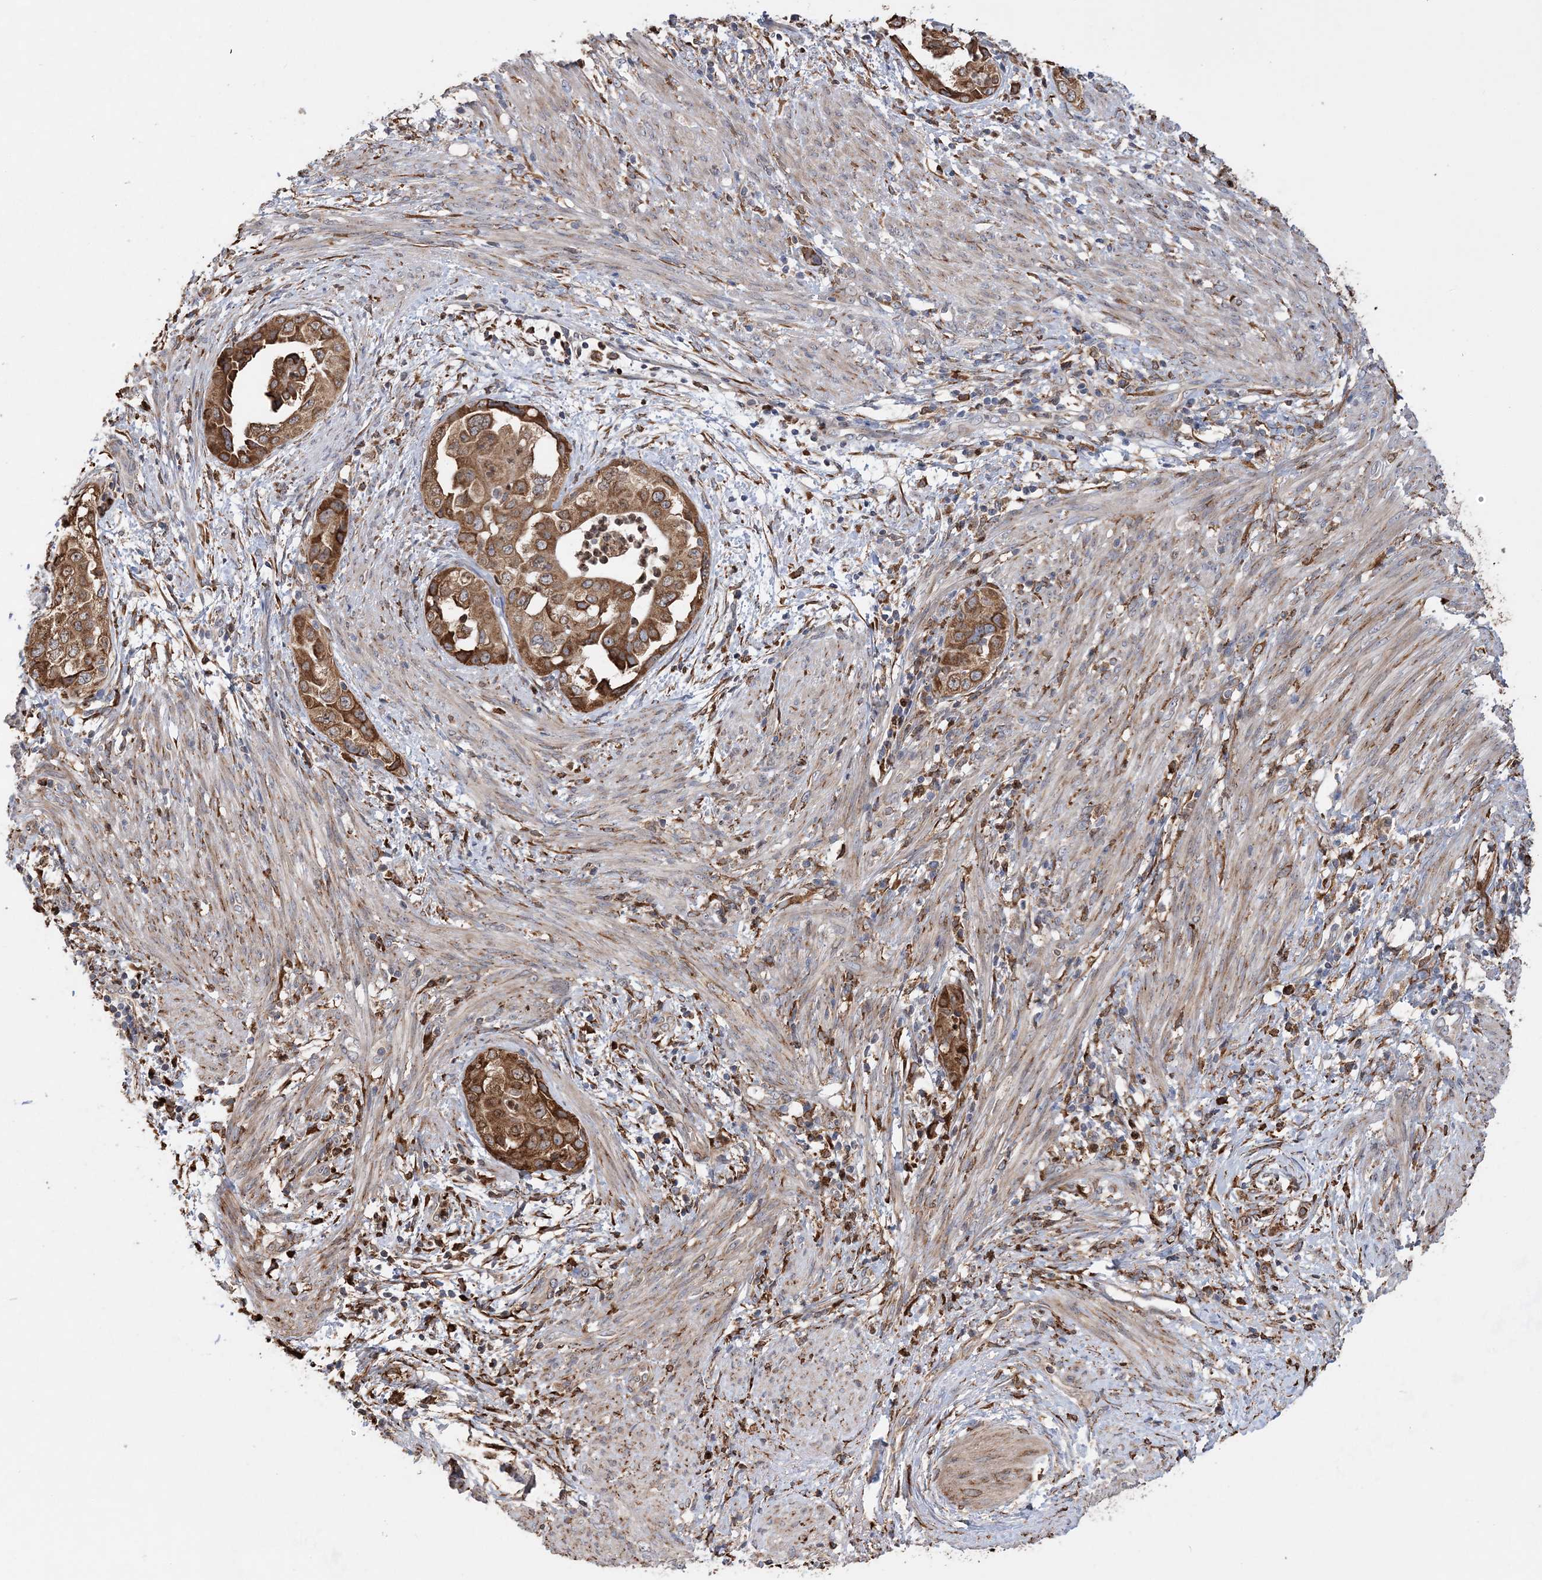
{"staining": {"intensity": "strong", "quantity": ">75%", "location": "cytoplasmic/membranous"}, "tissue": "endometrial cancer", "cell_type": "Tumor cells", "image_type": "cancer", "snomed": [{"axis": "morphology", "description": "Adenocarcinoma, NOS"}, {"axis": "topography", "description": "Endometrium"}], "caption": "Protein expression analysis of human endometrial adenocarcinoma reveals strong cytoplasmic/membranous positivity in about >75% of tumor cells.", "gene": "WDR12", "patient": {"sex": "female", "age": 85}}